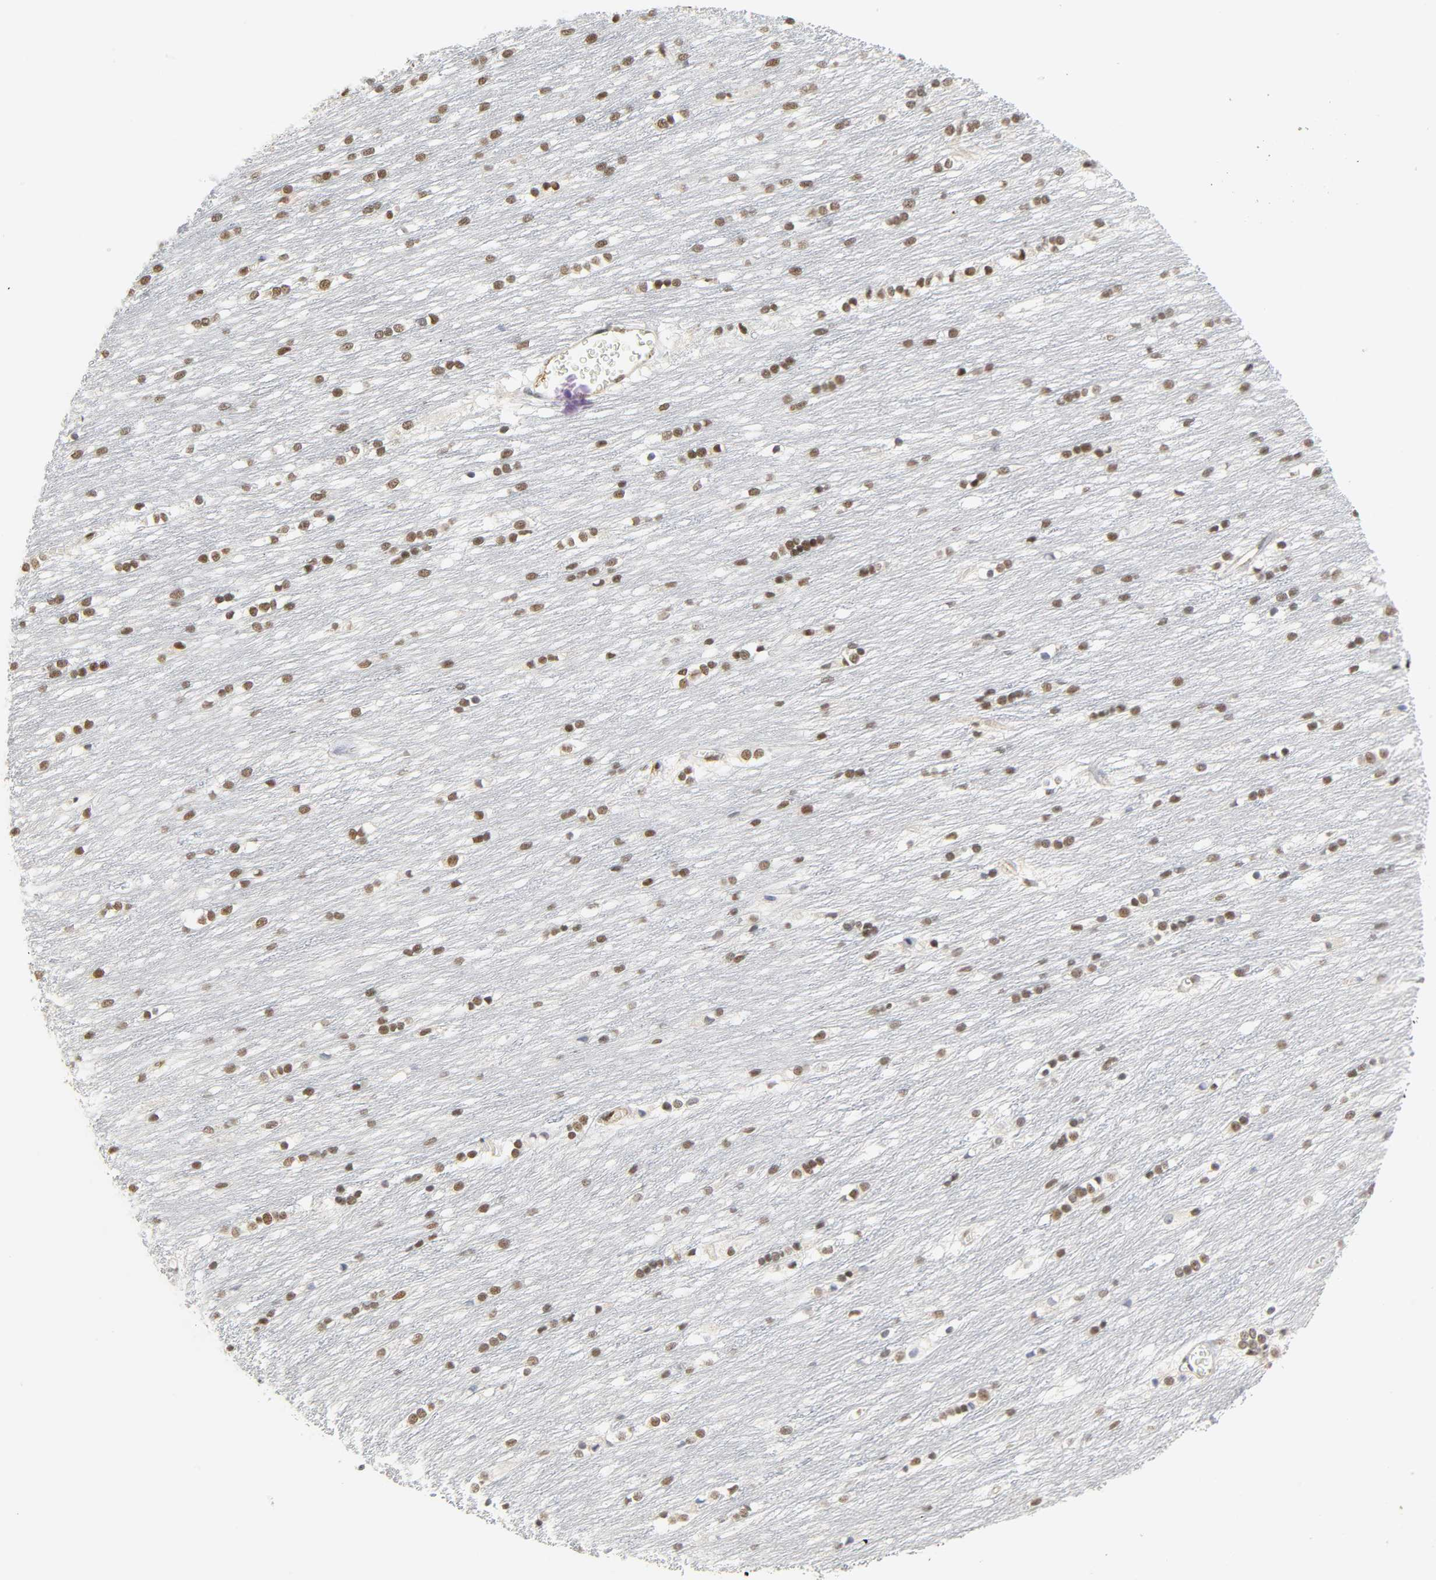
{"staining": {"intensity": "moderate", "quantity": ">75%", "location": "nuclear"}, "tissue": "caudate", "cell_type": "Glial cells", "image_type": "normal", "snomed": [{"axis": "morphology", "description": "Normal tissue, NOS"}, {"axis": "topography", "description": "Lateral ventricle wall"}], "caption": "The immunohistochemical stain labels moderate nuclear expression in glial cells of normal caudate.", "gene": "NCOA6", "patient": {"sex": "female", "age": 19}}